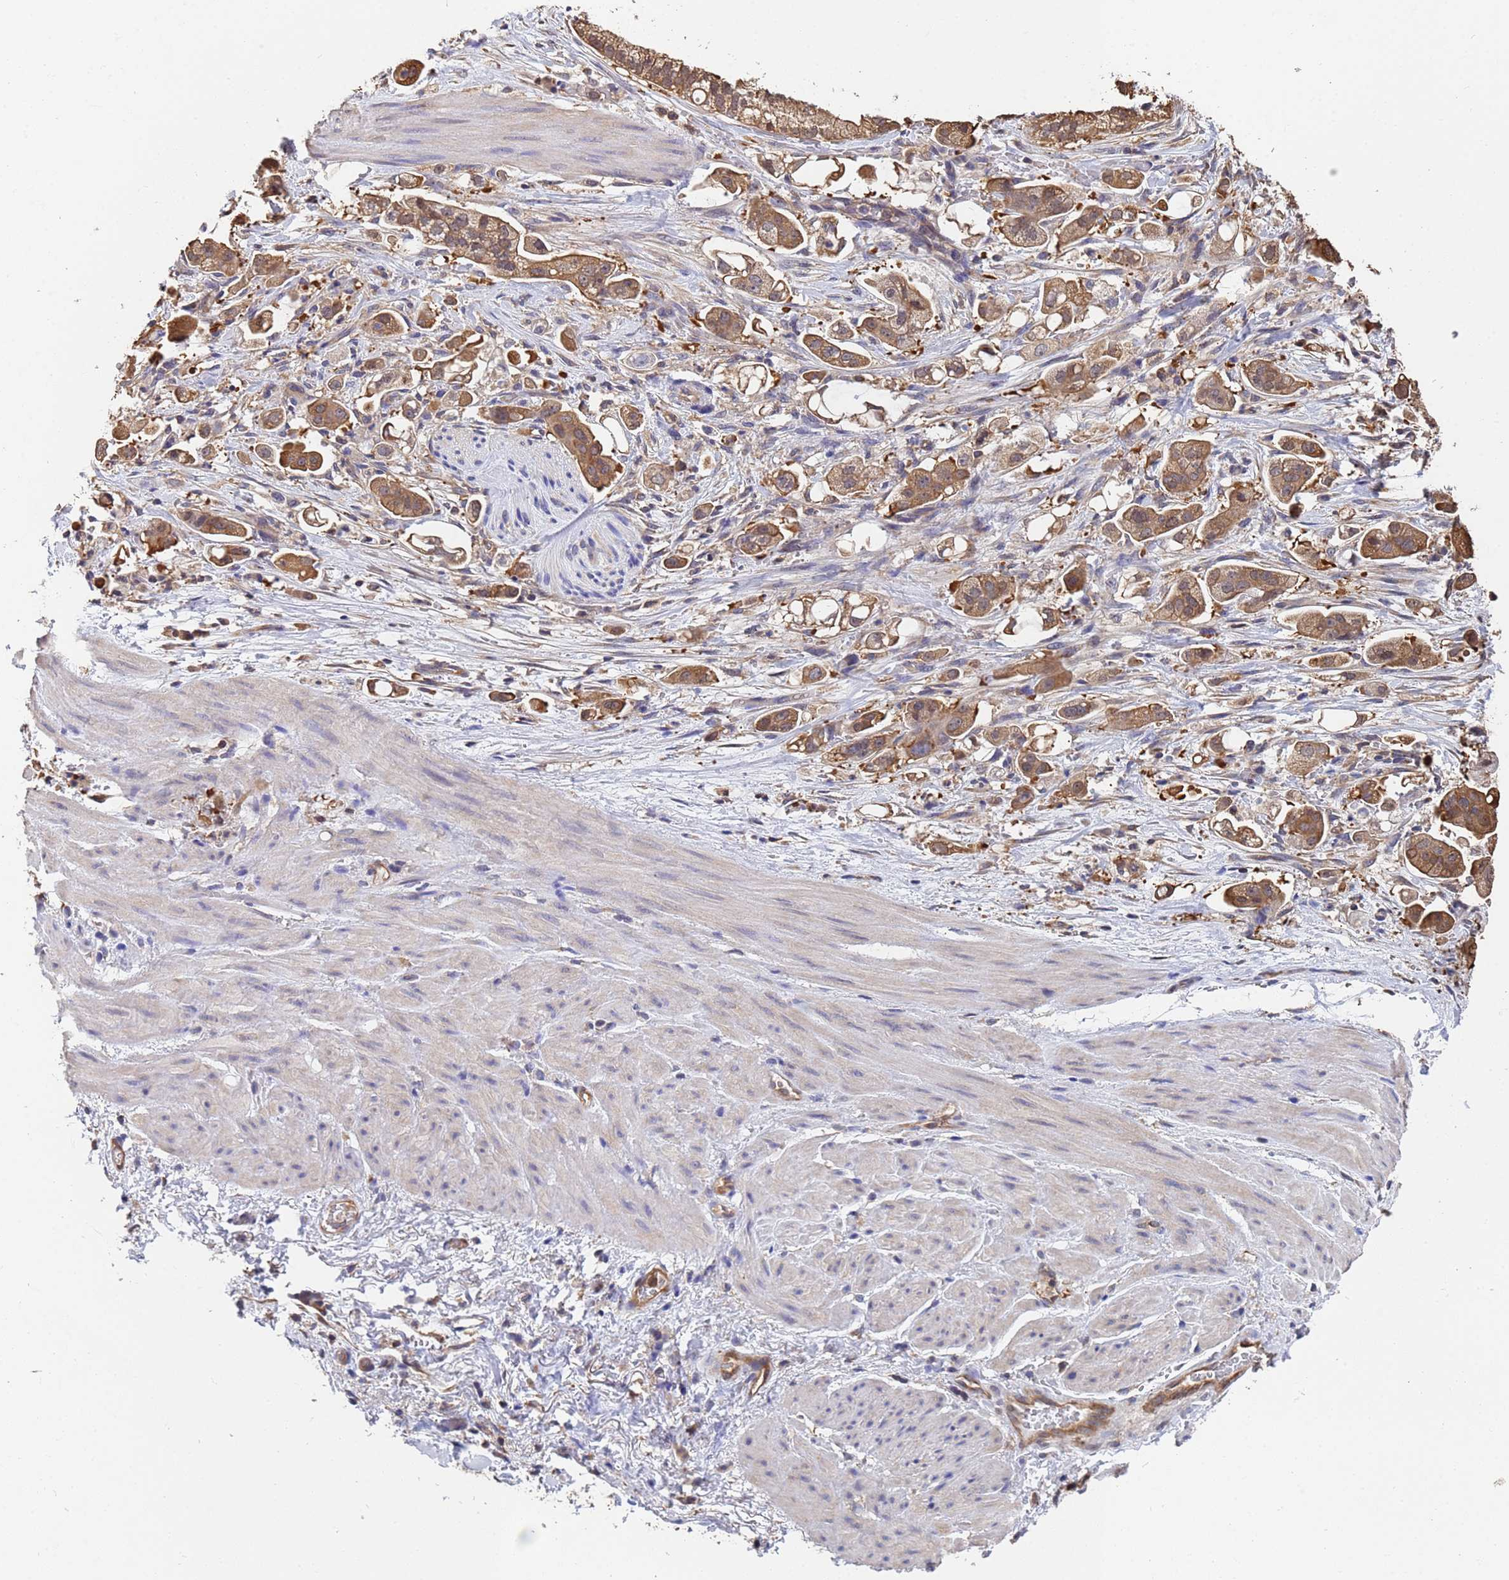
{"staining": {"intensity": "moderate", "quantity": ">75%", "location": "cytoplasmic/membranous"}, "tissue": "stomach cancer", "cell_type": "Tumor cells", "image_type": "cancer", "snomed": [{"axis": "morphology", "description": "Adenocarcinoma, NOS"}, {"axis": "topography", "description": "Stomach"}], "caption": "The image shows immunohistochemical staining of adenocarcinoma (stomach). There is moderate cytoplasmic/membranous staining is identified in about >75% of tumor cells. Using DAB (brown) and hematoxylin (blue) stains, captured at high magnification using brightfield microscopy.", "gene": "FAM25A", "patient": {"sex": "male", "age": 62}}